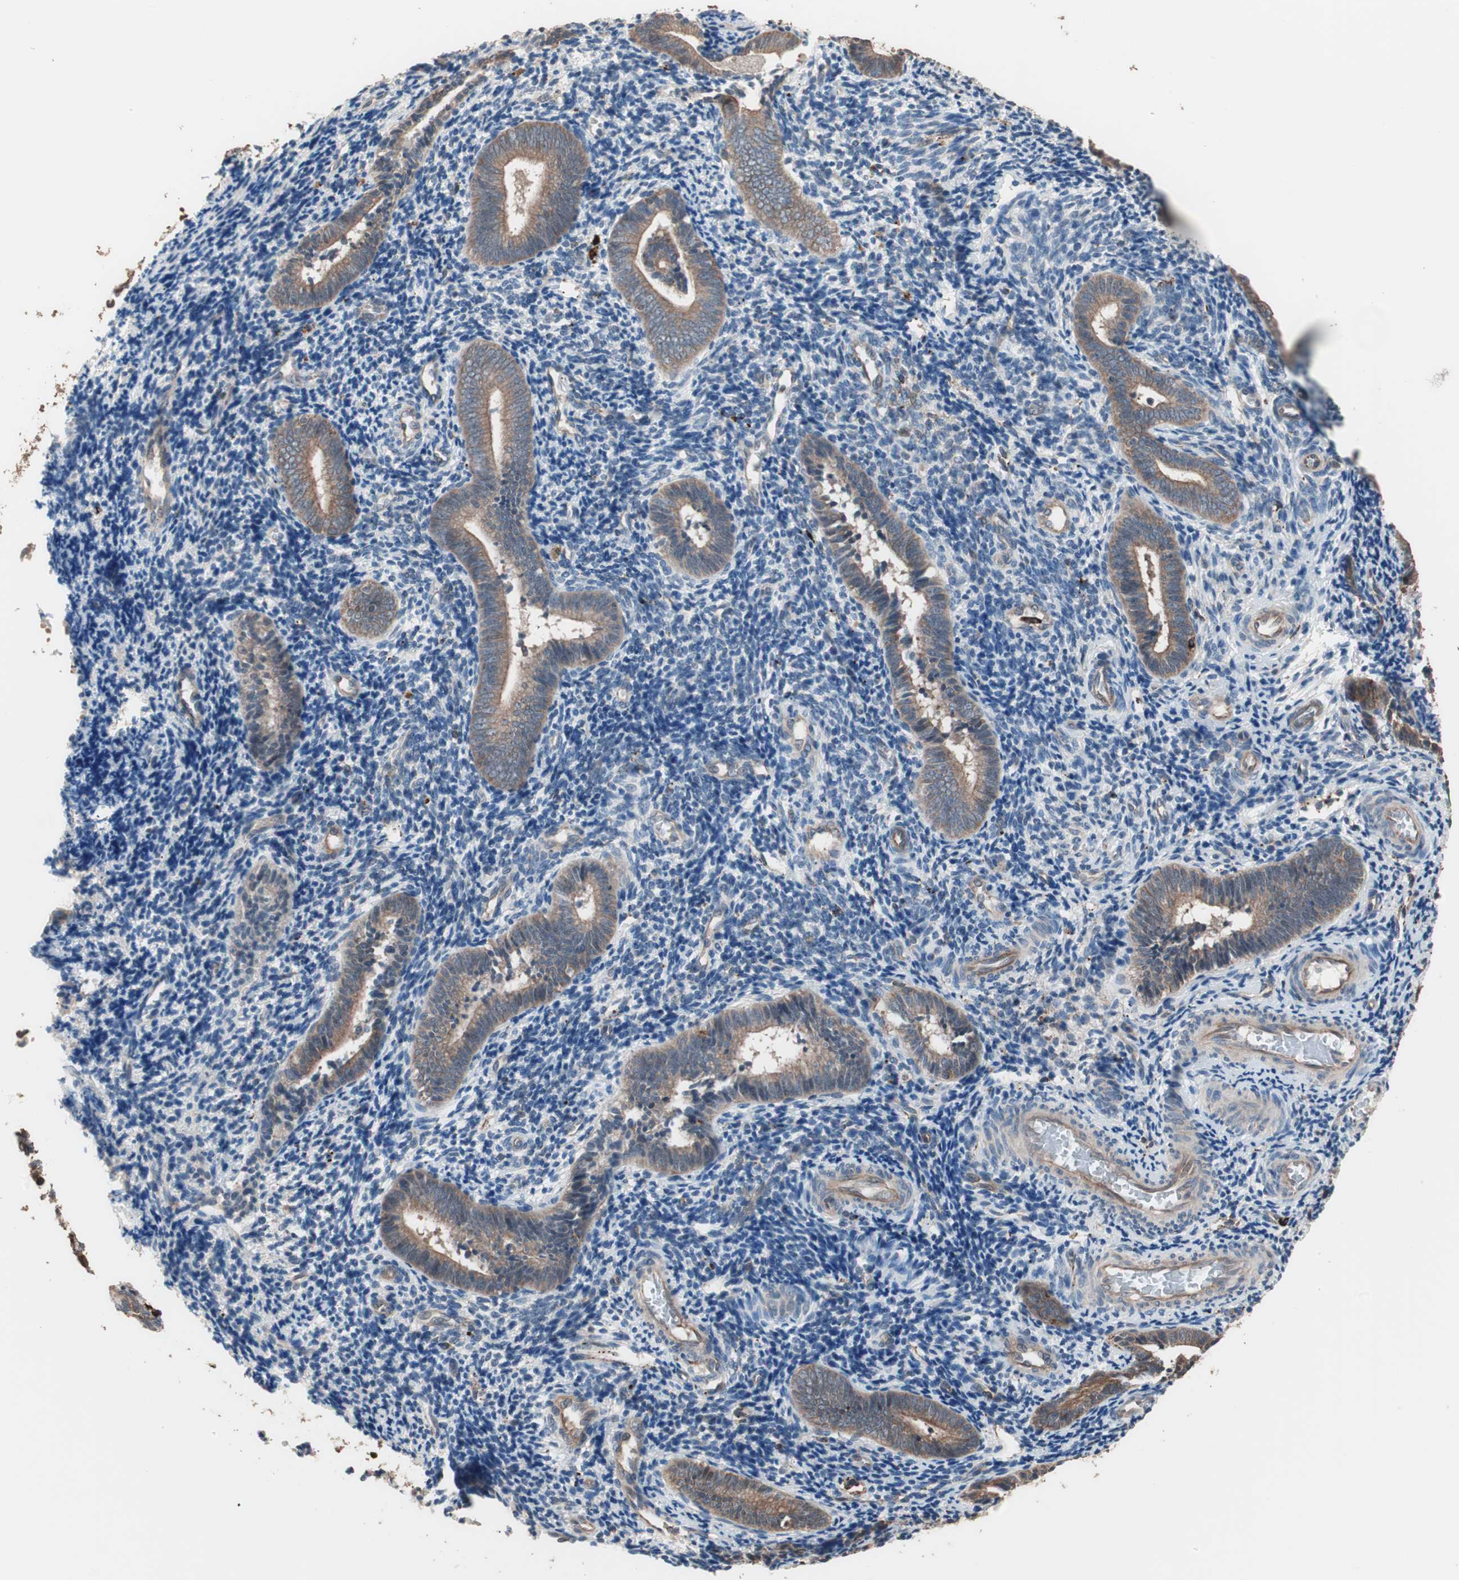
{"staining": {"intensity": "weak", "quantity": "25%-75%", "location": "cytoplasmic/membranous"}, "tissue": "endometrium", "cell_type": "Cells in endometrial stroma", "image_type": "normal", "snomed": [{"axis": "morphology", "description": "Normal tissue, NOS"}, {"axis": "topography", "description": "Uterus"}, {"axis": "topography", "description": "Endometrium"}], "caption": "IHC (DAB (3,3'-diaminobenzidine)) staining of benign human endometrium reveals weak cytoplasmic/membranous protein staining in approximately 25%-75% of cells in endometrial stroma.", "gene": "CCT3", "patient": {"sex": "female", "age": 33}}